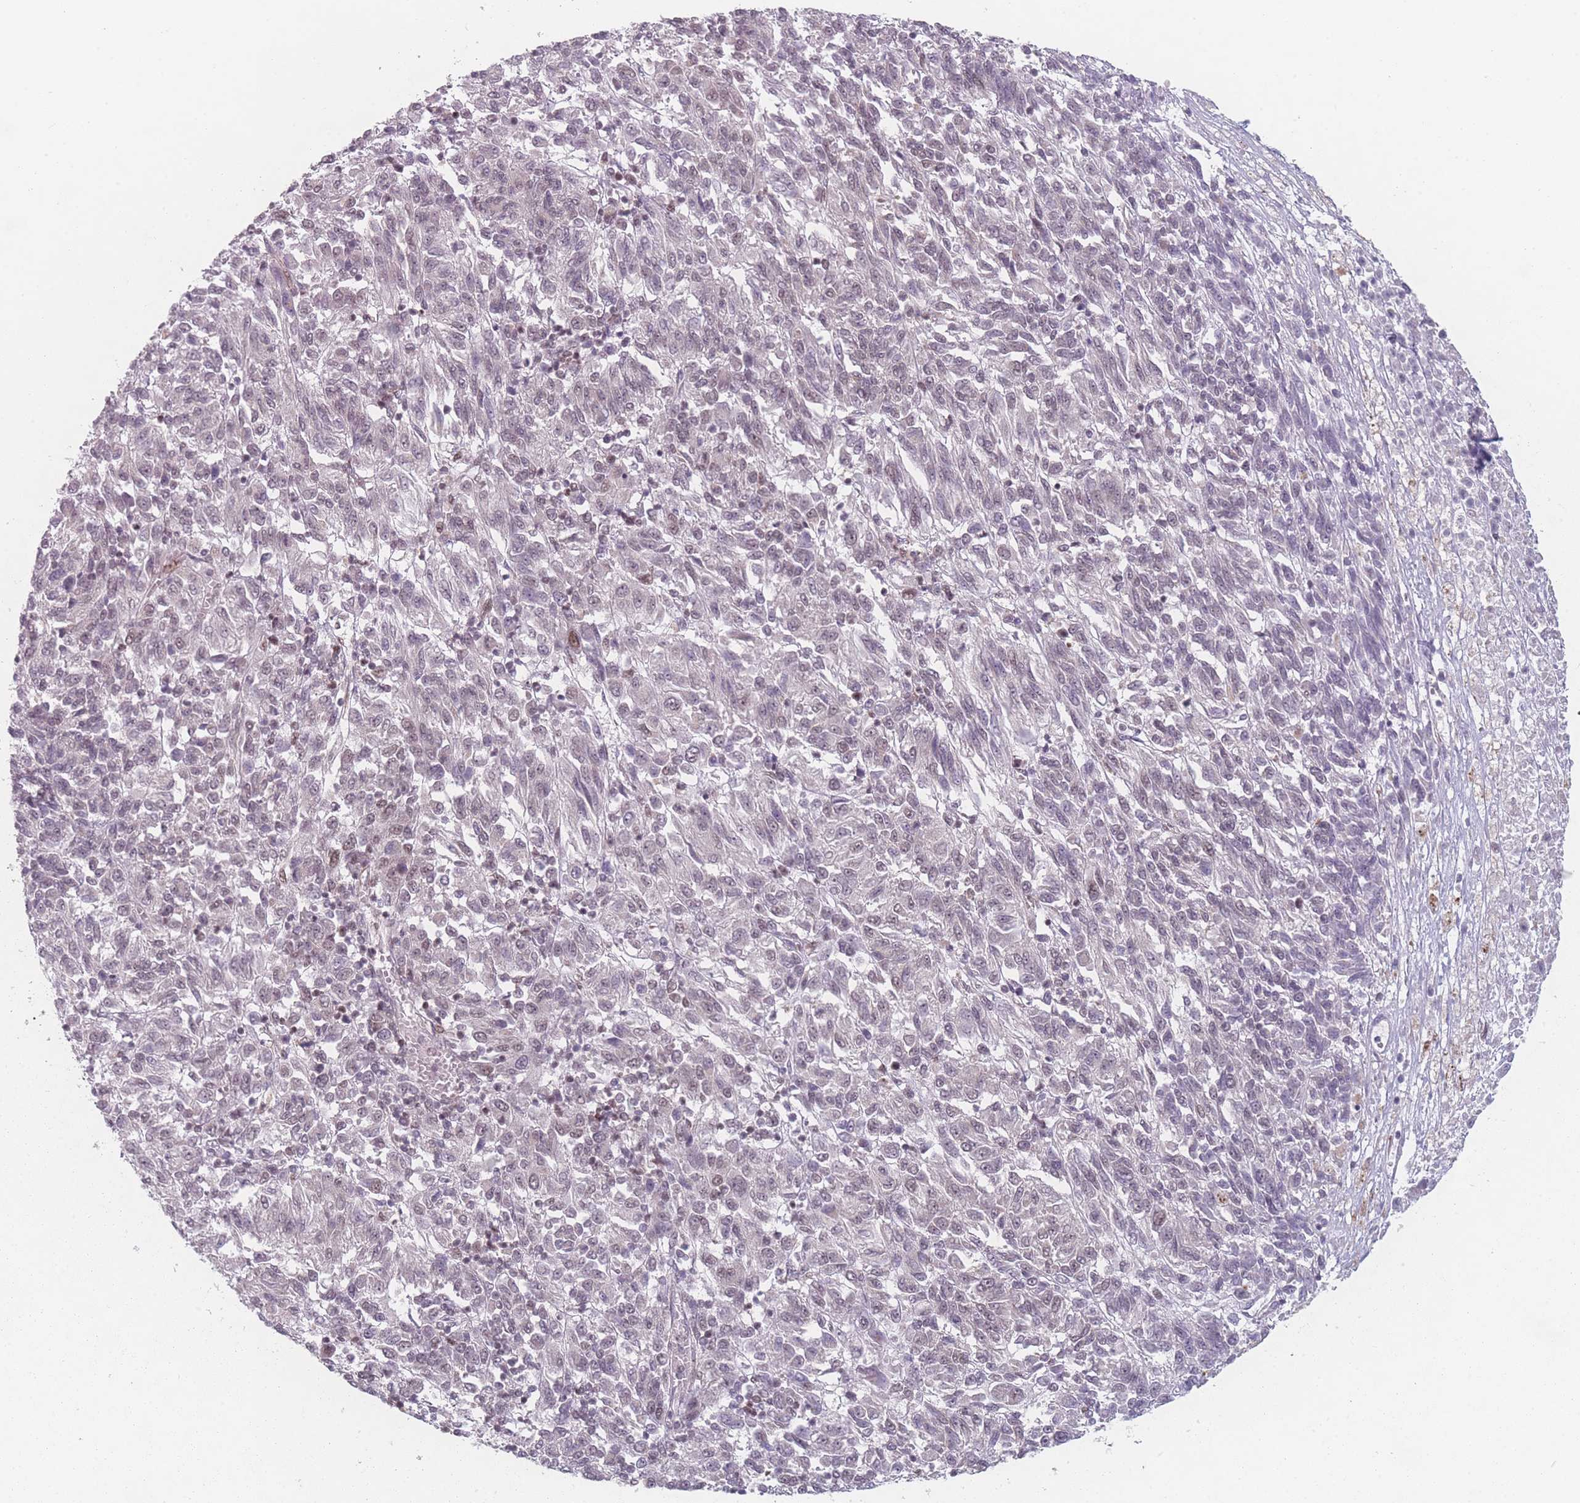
{"staining": {"intensity": "negative", "quantity": "none", "location": "none"}, "tissue": "melanoma", "cell_type": "Tumor cells", "image_type": "cancer", "snomed": [{"axis": "morphology", "description": "Malignant melanoma, Metastatic site"}, {"axis": "topography", "description": "Lung"}], "caption": "Protein analysis of melanoma reveals no significant staining in tumor cells.", "gene": "ZC3H14", "patient": {"sex": "male", "age": 64}}